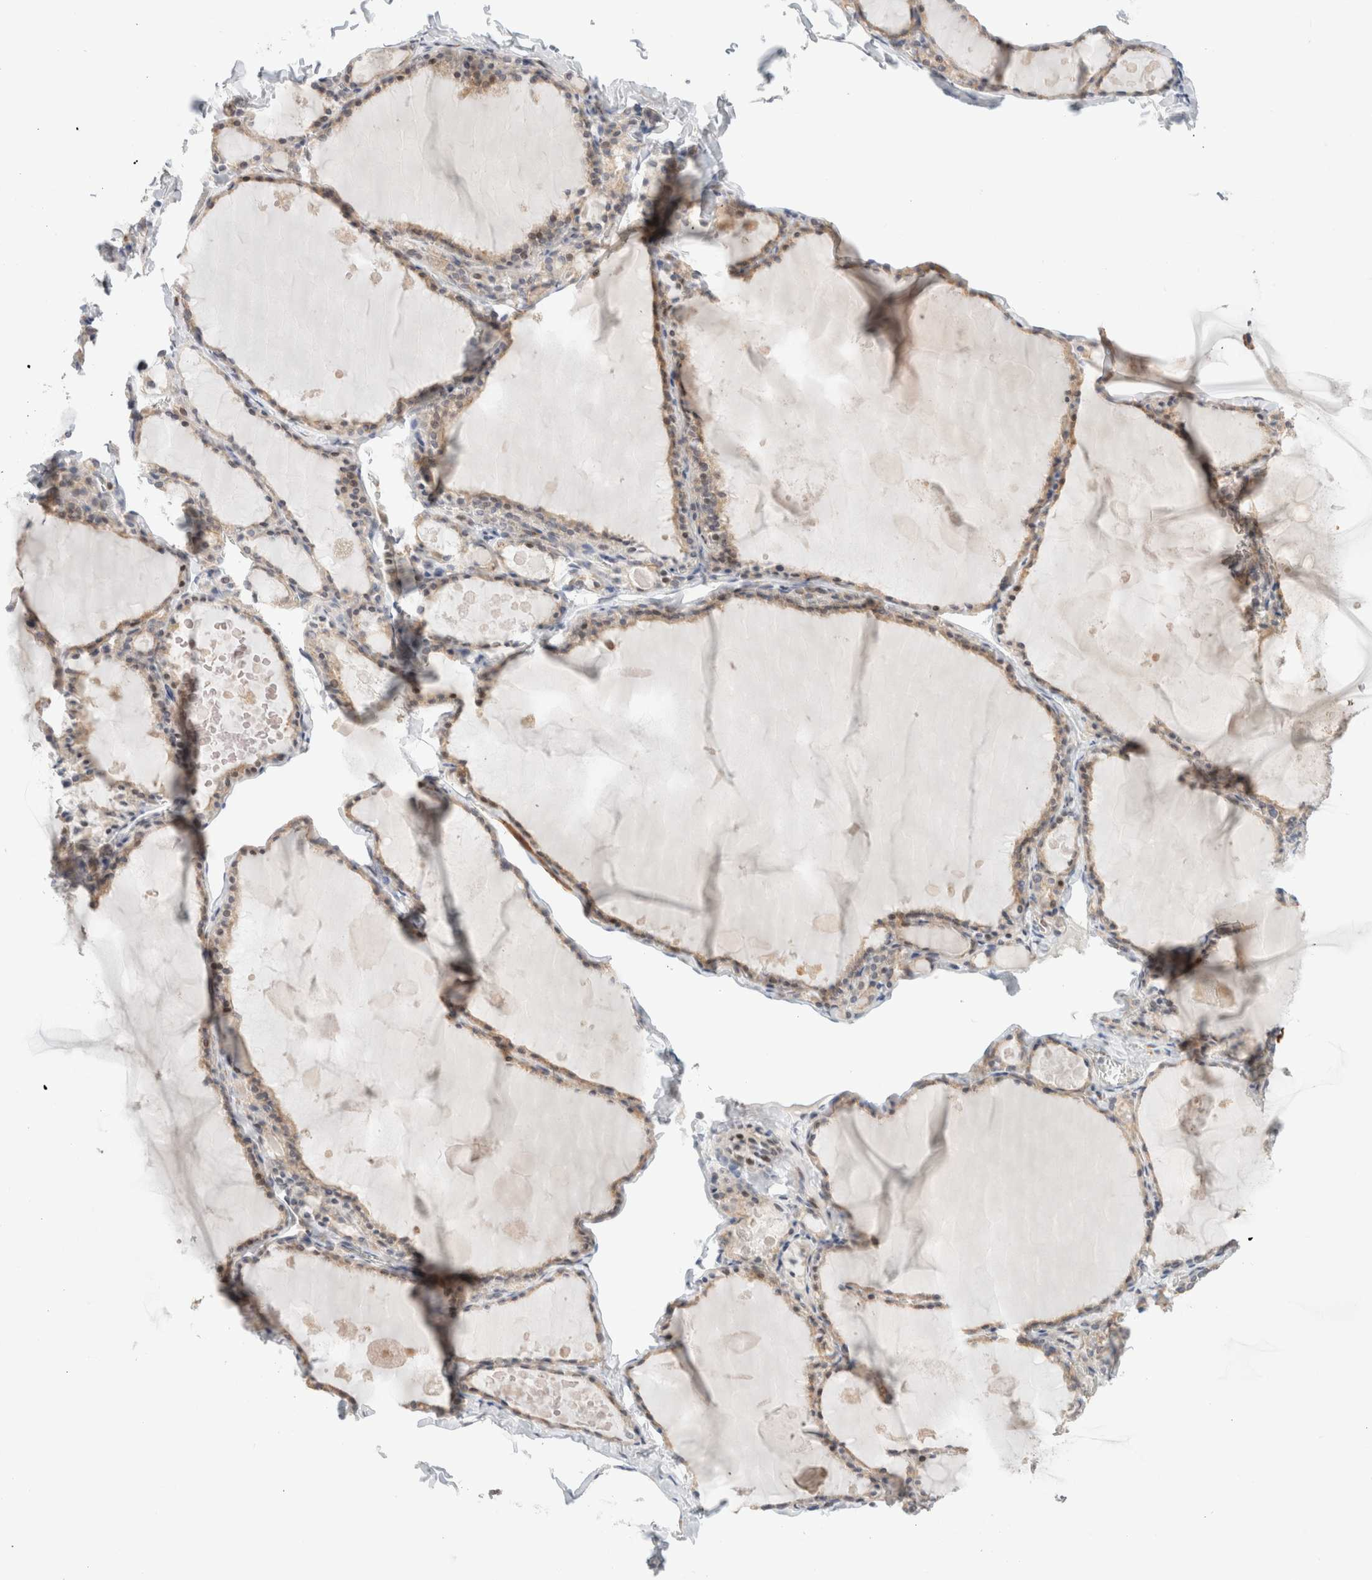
{"staining": {"intensity": "strong", "quantity": "25%-75%", "location": "nuclear"}, "tissue": "thyroid gland", "cell_type": "Glandular cells", "image_type": "normal", "snomed": [{"axis": "morphology", "description": "Normal tissue, NOS"}, {"axis": "topography", "description": "Thyroid gland"}], "caption": "IHC of normal thyroid gland demonstrates high levels of strong nuclear staining in approximately 25%-75% of glandular cells.", "gene": "ID3", "patient": {"sex": "male", "age": 56}}